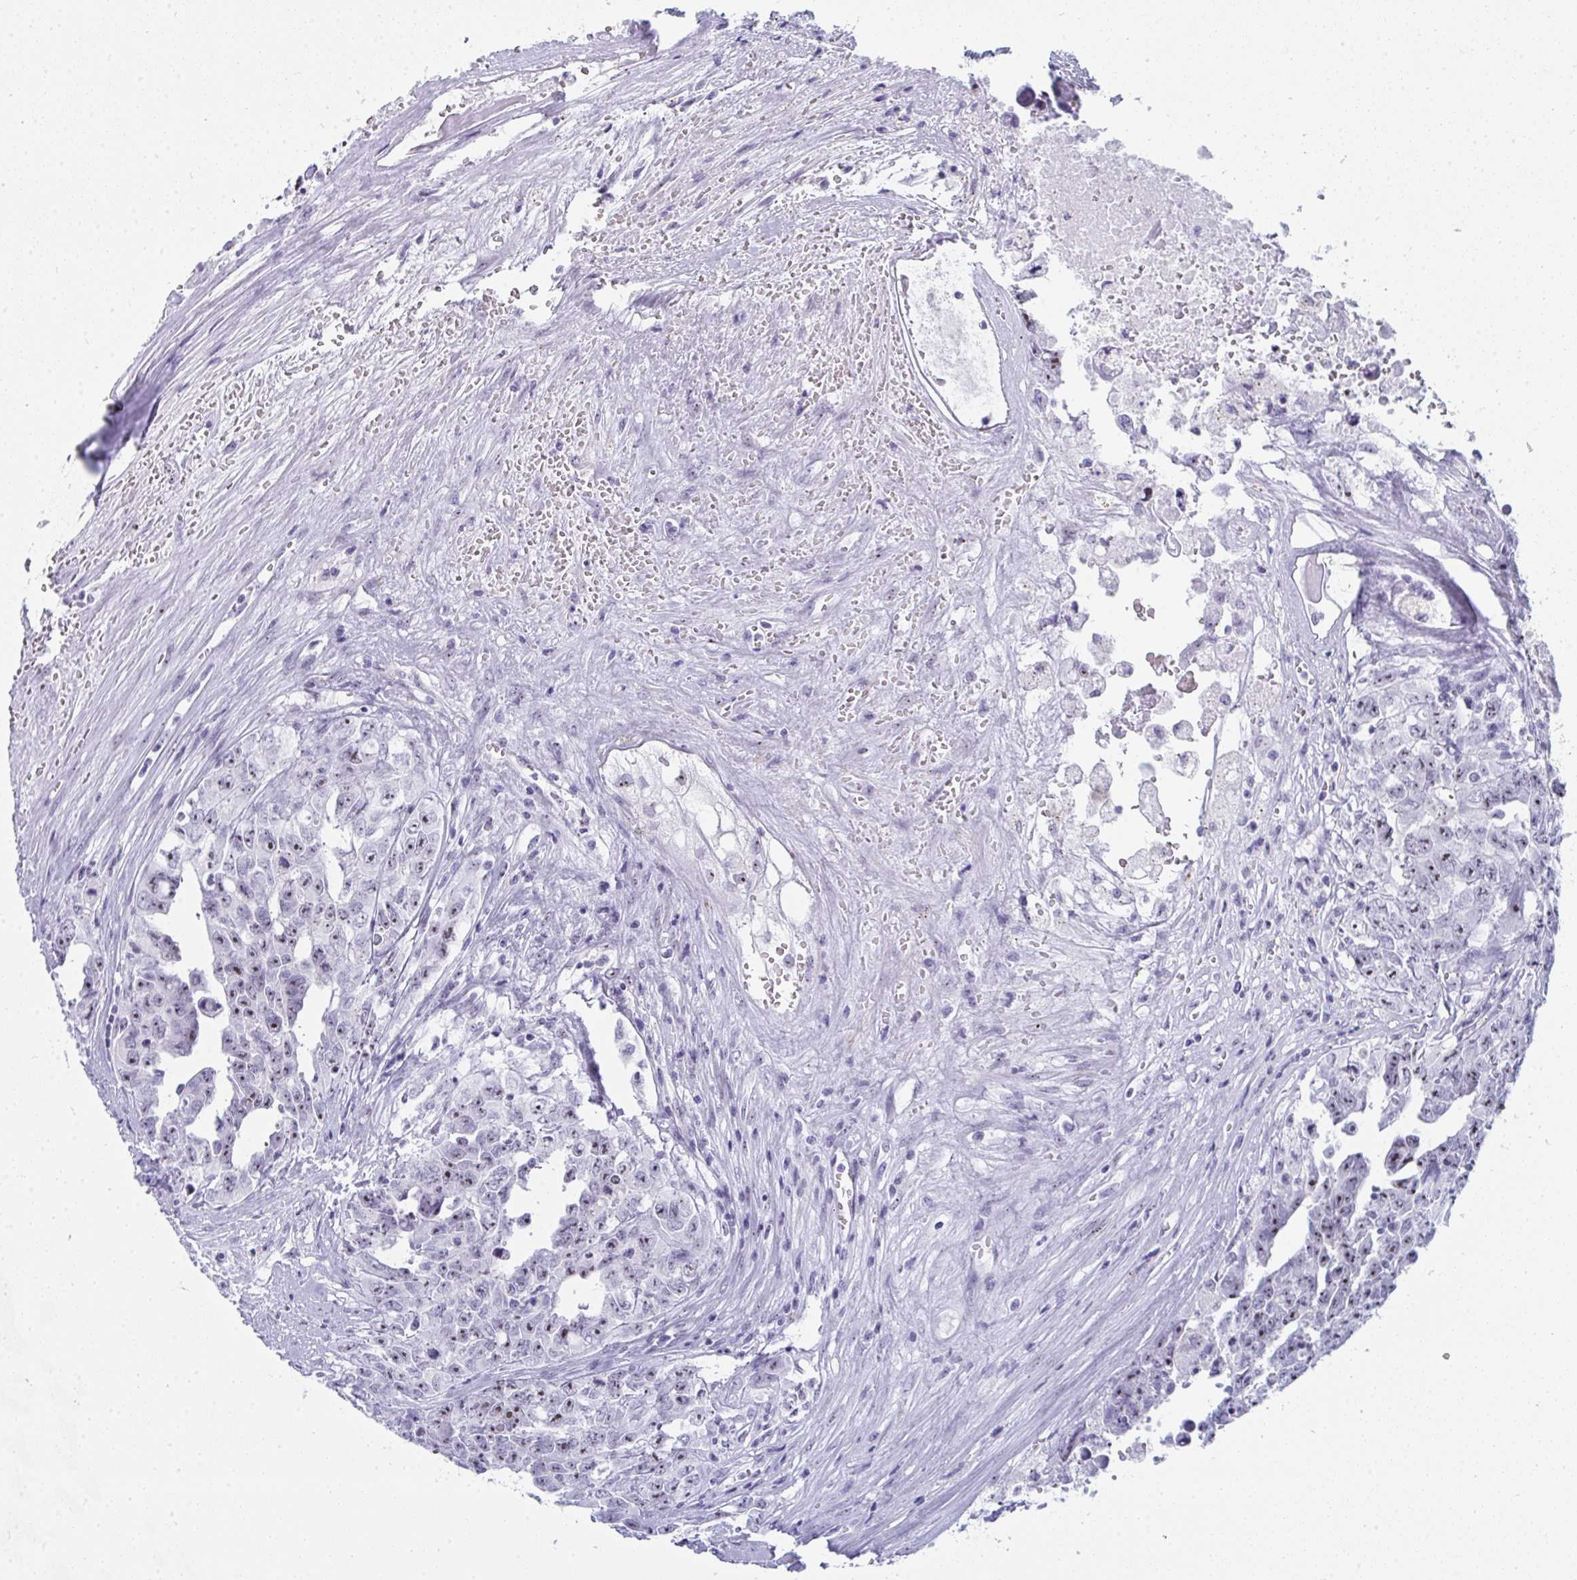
{"staining": {"intensity": "moderate", "quantity": ">75%", "location": "nuclear"}, "tissue": "testis cancer", "cell_type": "Tumor cells", "image_type": "cancer", "snomed": [{"axis": "morphology", "description": "Carcinoma, Embryonal, NOS"}, {"axis": "topography", "description": "Testis"}], "caption": "Protein expression analysis of testis embryonal carcinoma displays moderate nuclear positivity in approximately >75% of tumor cells.", "gene": "NOP10", "patient": {"sex": "male", "age": 24}}